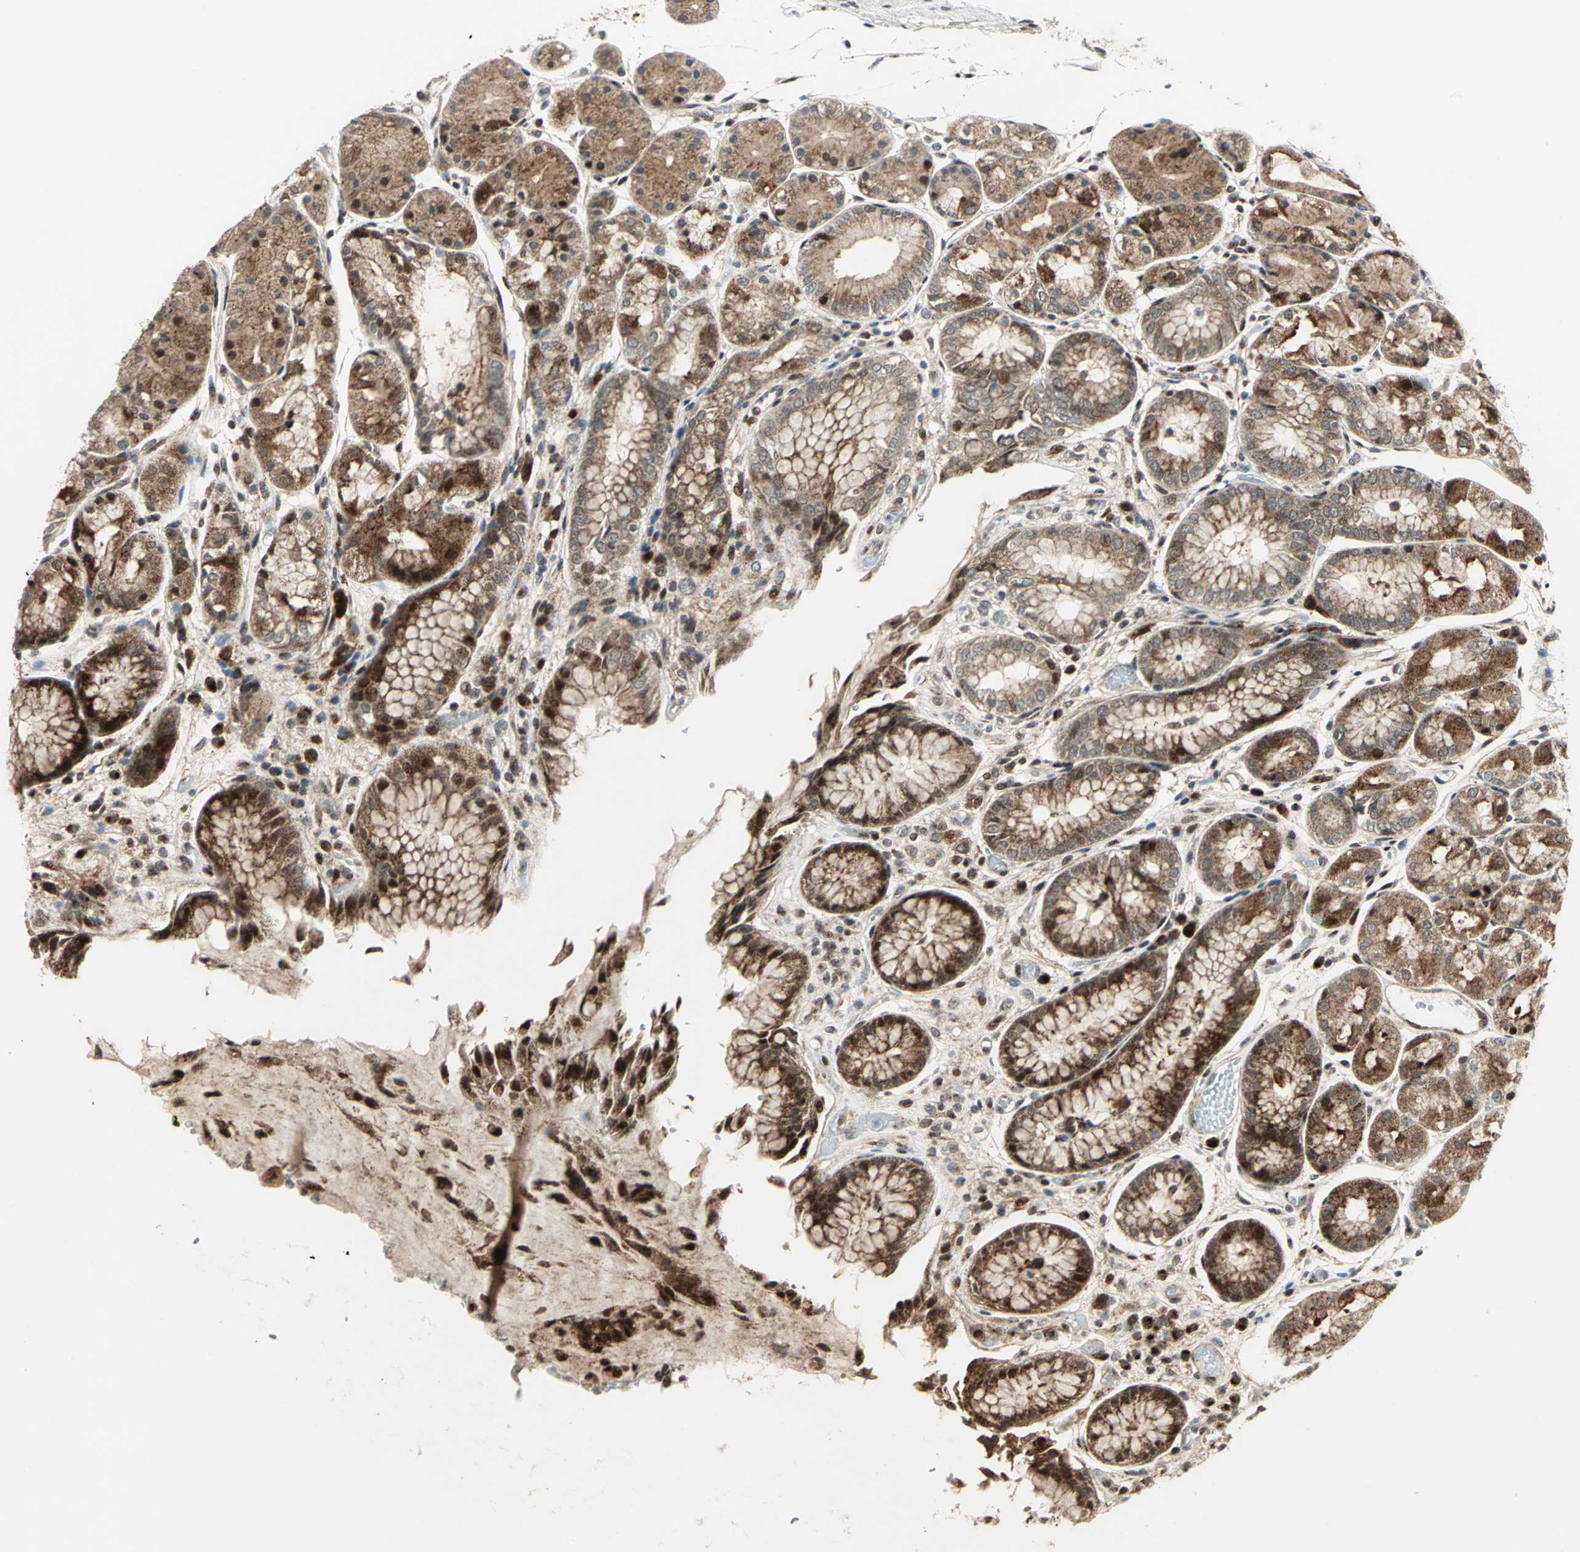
{"staining": {"intensity": "strong", "quantity": ">75%", "location": "cytoplasmic/membranous,nuclear"}, "tissue": "stomach", "cell_type": "Glandular cells", "image_type": "normal", "snomed": [{"axis": "morphology", "description": "Normal tissue, NOS"}, {"axis": "topography", "description": "Stomach, upper"}], "caption": "Brown immunohistochemical staining in benign stomach shows strong cytoplasmic/membranous,nuclear positivity in approximately >75% of glandular cells. (DAB (3,3'-diaminobenzidine) IHC, brown staining for protein, blue staining for nuclei).", "gene": "ATP6V1A", "patient": {"sex": "male", "age": 72}}